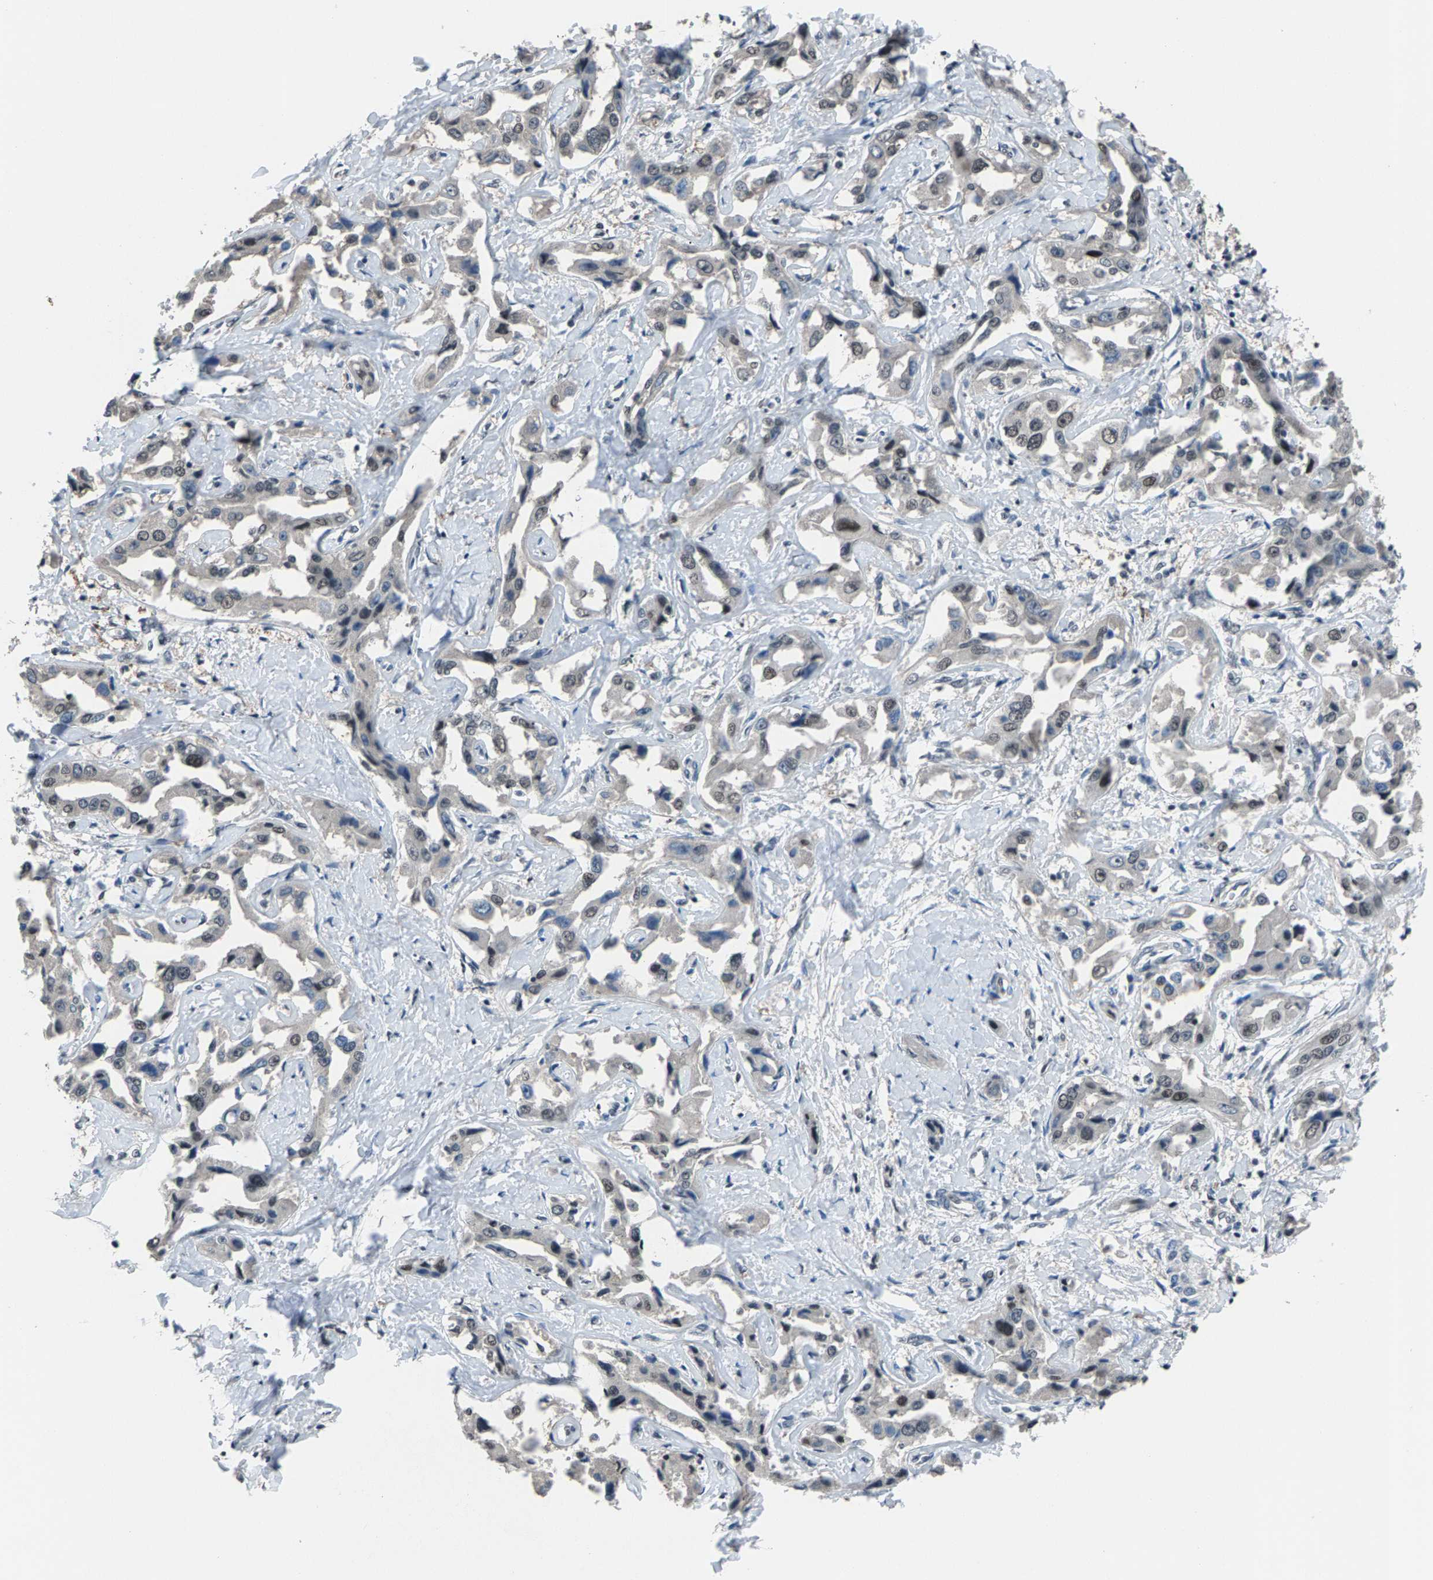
{"staining": {"intensity": "weak", "quantity": "<25%", "location": "nuclear"}, "tissue": "liver cancer", "cell_type": "Tumor cells", "image_type": "cancer", "snomed": [{"axis": "morphology", "description": "Cholangiocarcinoma"}, {"axis": "topography", "description": "Liver"}], "caption": "High magnification brightfield microscopy of liver cholangiocarcinoma stained with DAB (3,3'-diaminobenzidine) (brown) and counterstained with hematoxylin (blue): tumor cells show no significant expression.", "gene": "ZNF276", "patient": {"sex": "male", "age": 59}}